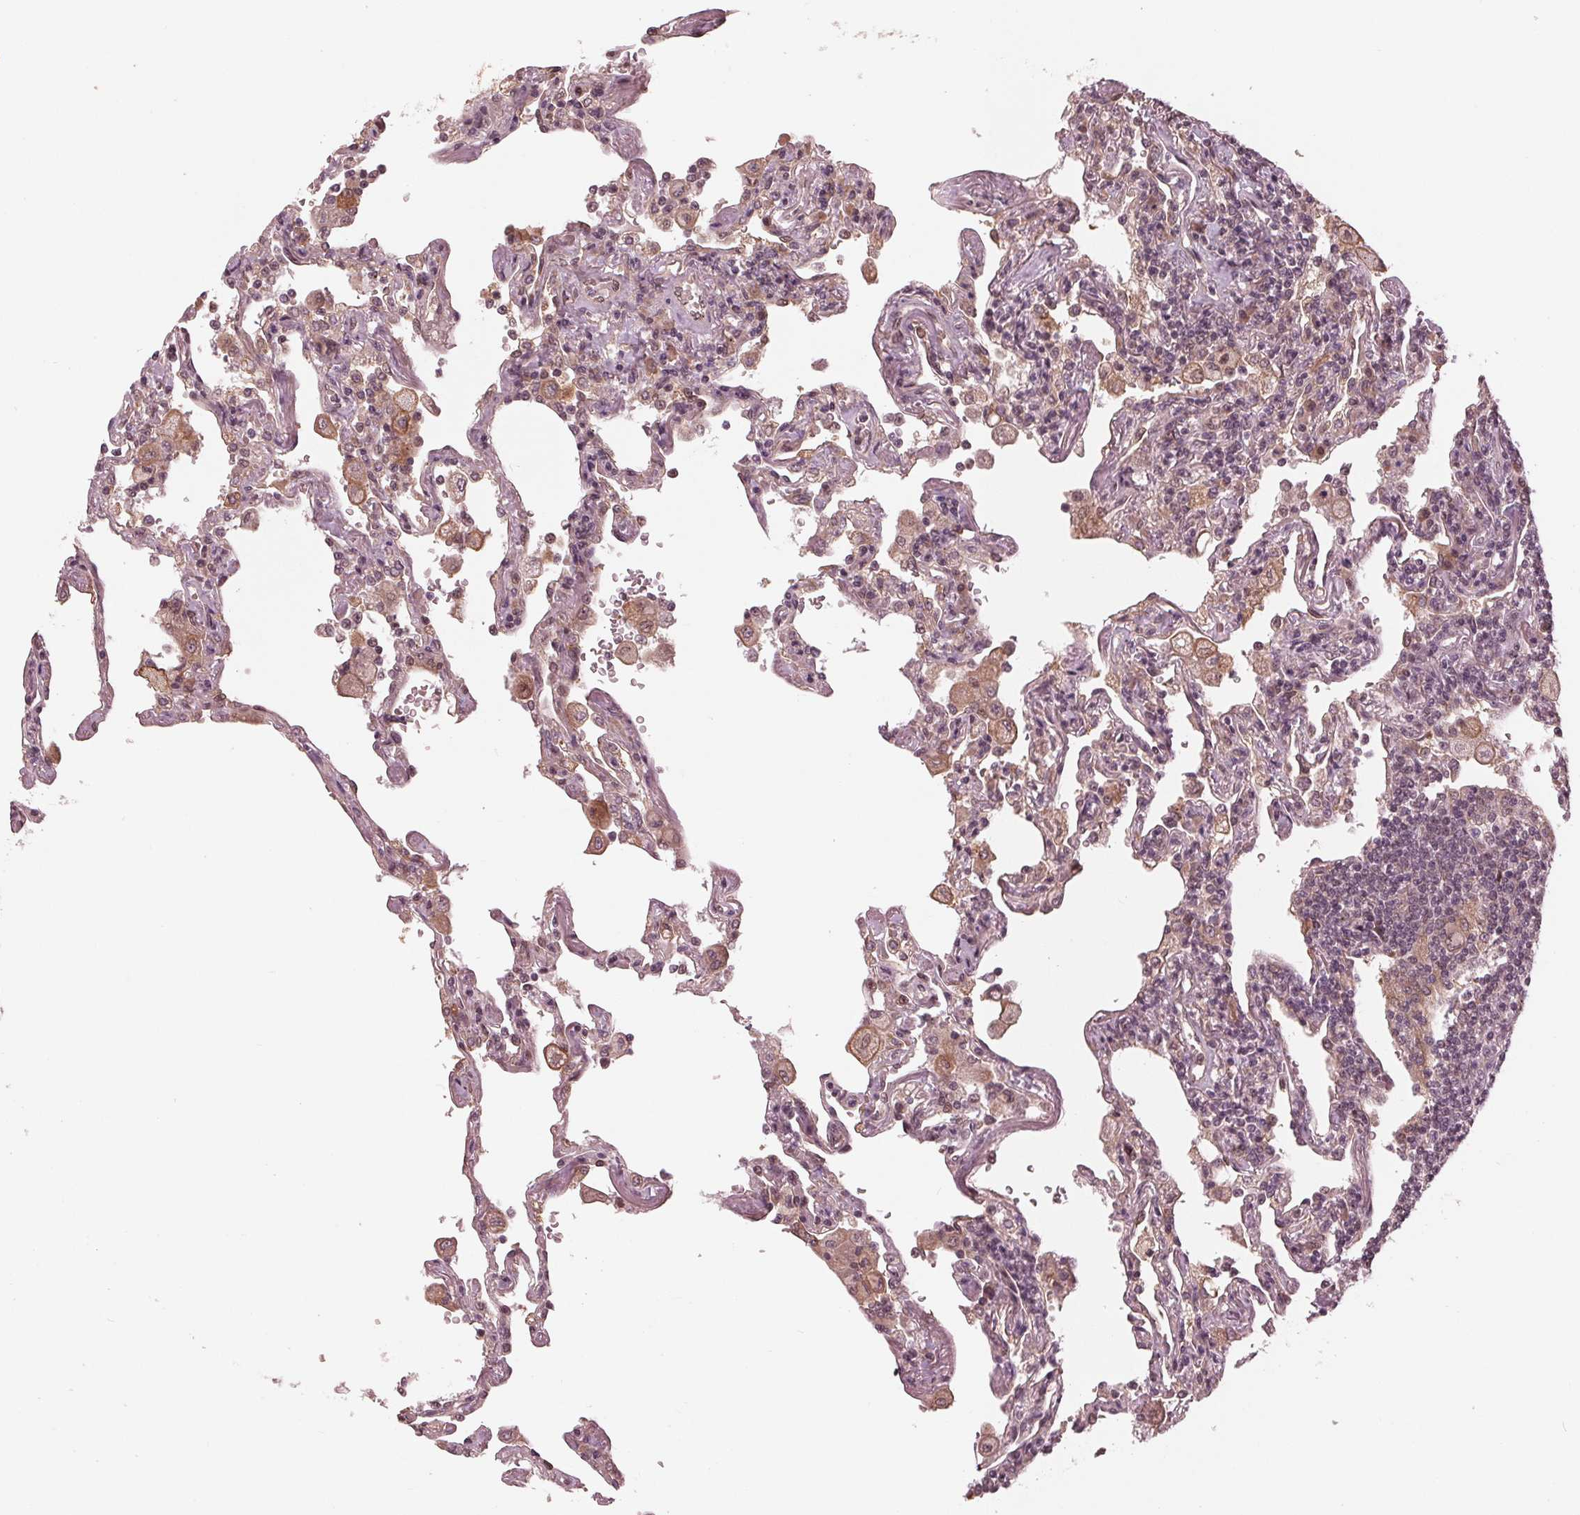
{"staining": {"intensity": "weak", "quantity": "<25%", "location": "nuclear"}, "tissue": "lymphoma", "cell_type": "Tumor cells", "image_type": "cancer", "snomed": [{"axis": "morphology", "description": "Malignant lymphoma, non-Hodgkin's type, Low grade"}, {"axis": "topography", "description": "Lung"}], "caption": "Immunohistochemistry of malignant lymphoma, non-Hodgkin's type (low-grade) reveals no expression in tumor cells.", "gene": "ZNF471", "patient": {"sex": "female", "age": 71}}